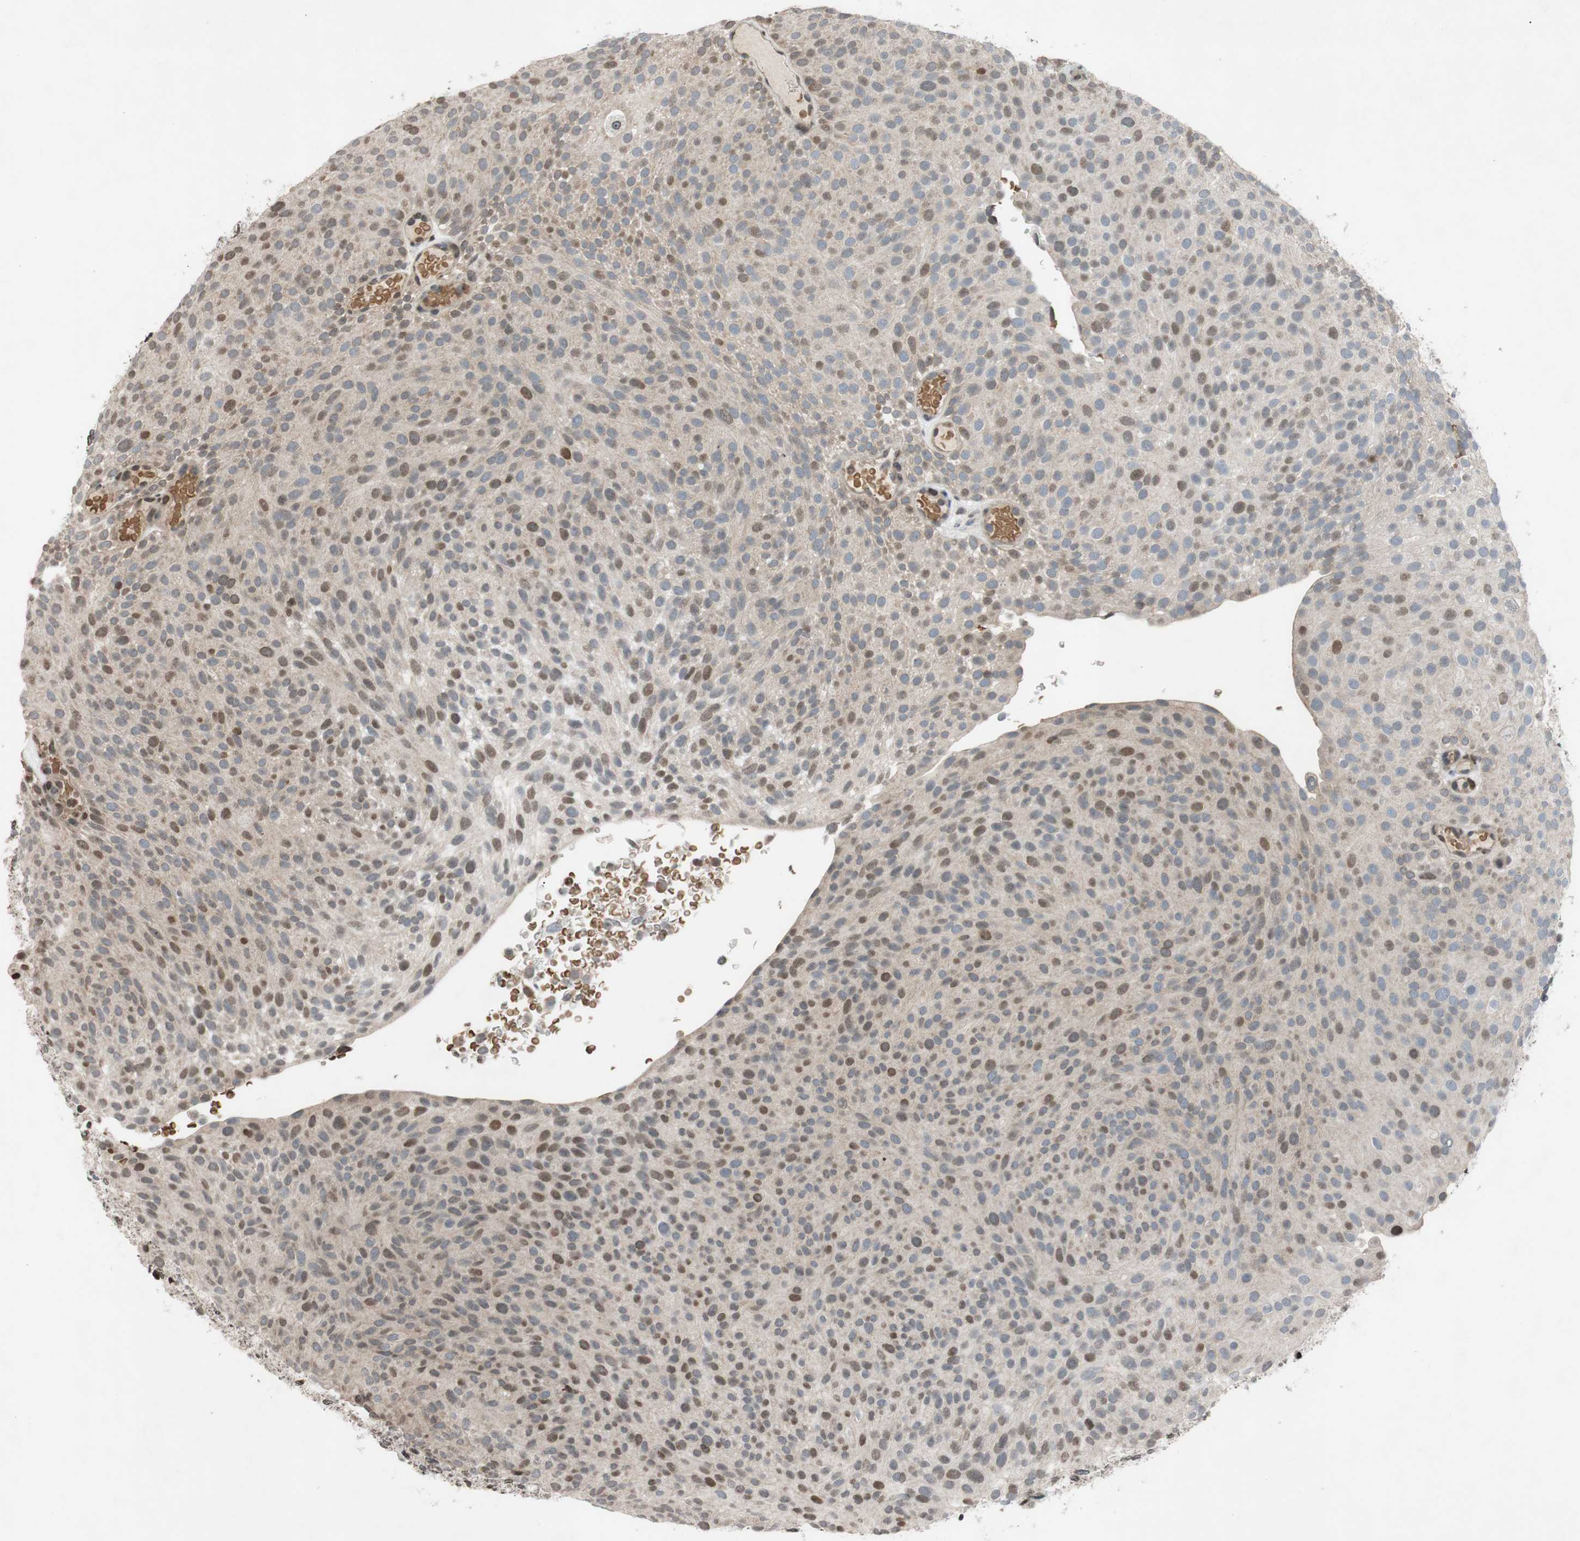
{"staining": {"intensity": "moderate", "quantity": "25%-75%", "location": "nuclear"}, "tissue": "urothelial cancer", "cell_type": "Tumor cells", "image_type": "cancer", "snomed": [{"axis": "morphology", "description": "Urothelial carcinoma, Low grade"}, {"axis": "topography", "description": "Urinary bladder"}], "caption": "This histopathology image exhibits immunohistochemistry (IHC) staining of human urothelial cancer, with medium moderate nuclear positivity in approximately 25%-75% of tumor cells.", "gene": "MCM6", "patient": {"sex": "male", "age": 78}}